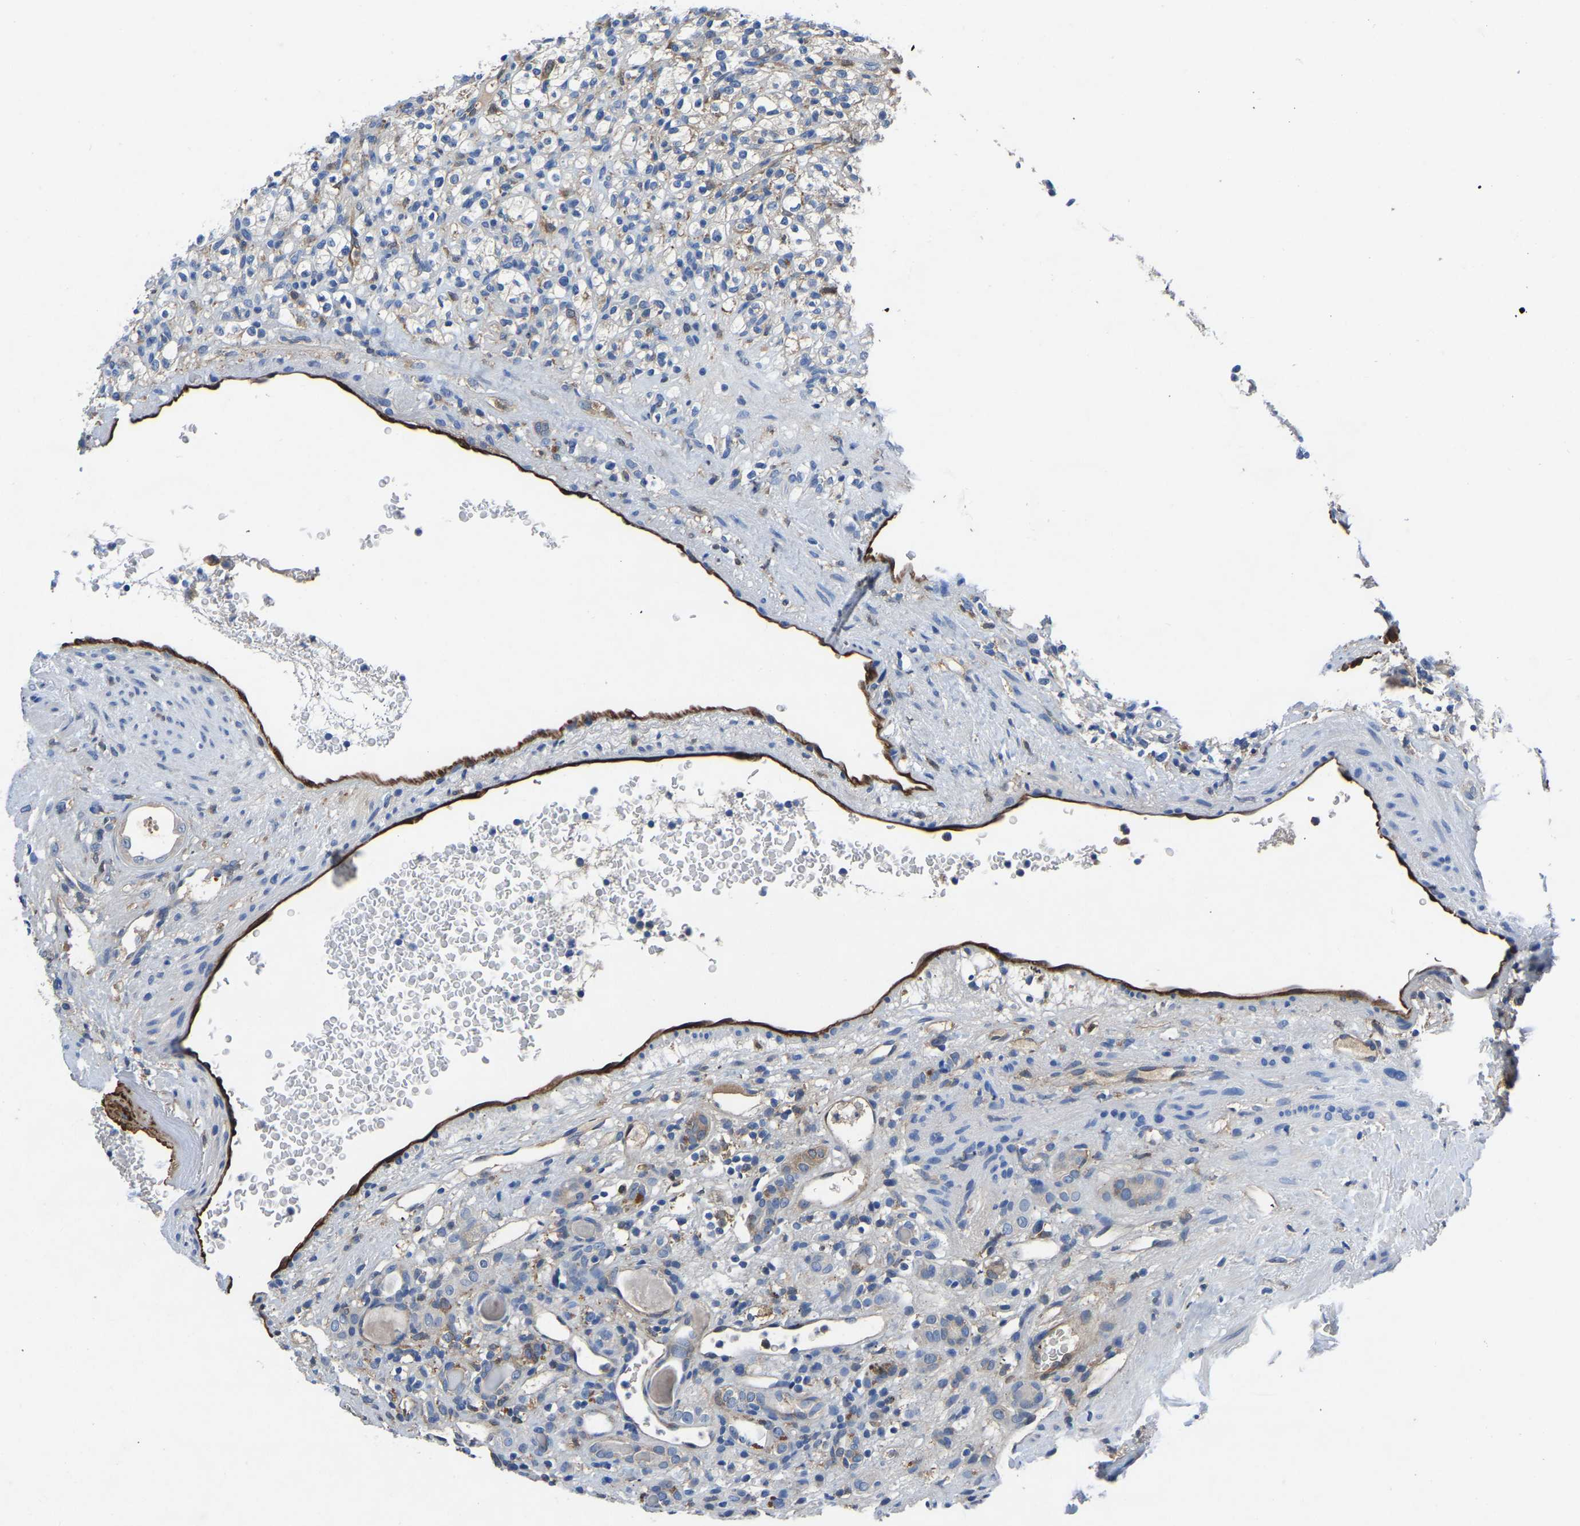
{"staining": {"intensity": "negative", "quantity": "none", "location": "none"}, "tissue": "renal cancer", "cell_type": "Tumor cells", "image_type": "cancer", "snomed": [{"axis": "morphology", "description": "Normal tissue, NOS"}, {"axis": "morphology", "description": "Adenocarcinoma, NOS"}, {"axis": "topography", "description": "Kidney"}], "caption": "Immunohistochemistry (IHC) photomicrograph of neoplastic tissue: adenocarcinoma (renal) stained with DAB shows no significant protein expression in tumor cells. (Brightfield microscopy of DAB immunohistochemistry at high magnification).", "gene": "ATG2B", "patient": {"sex": "female", "age": 72}}